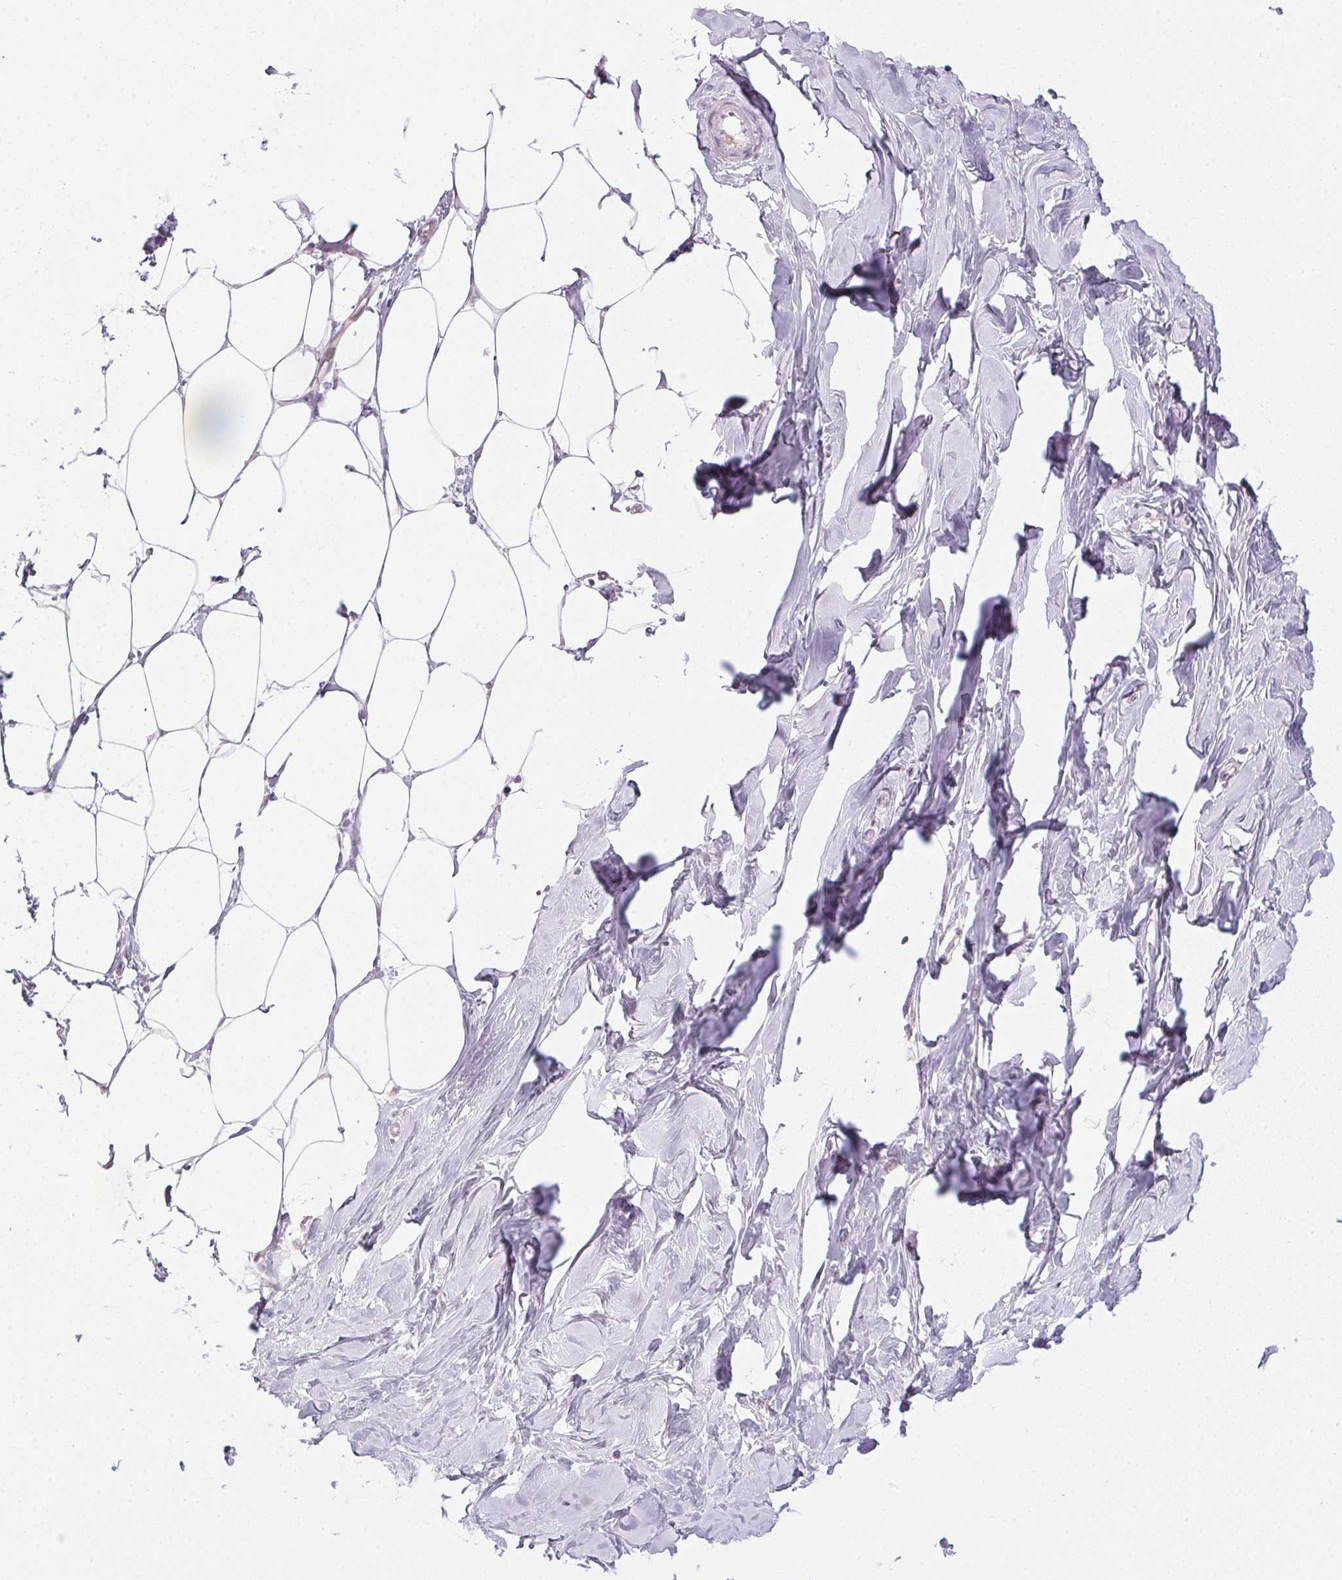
{"staining": {"intensity": "negative", "quantity": "none", "location": "none"}, "tissue": "breast", "cell_type": "Adipocytes", "image_type": "normal", "snomed": [{"axis": "morphology", "description": "Normal tissue, NOS"}, {"axis": "topography", "description": "Breast"}], "caption": "The micrograph reveals no significant expression in adipocytes of breast. (DAB immunohistochemistry visualized using brightfield microscopy, high magnification).", "gene": "CTCFL", "patient": {"sex": "female", "age": 27}}